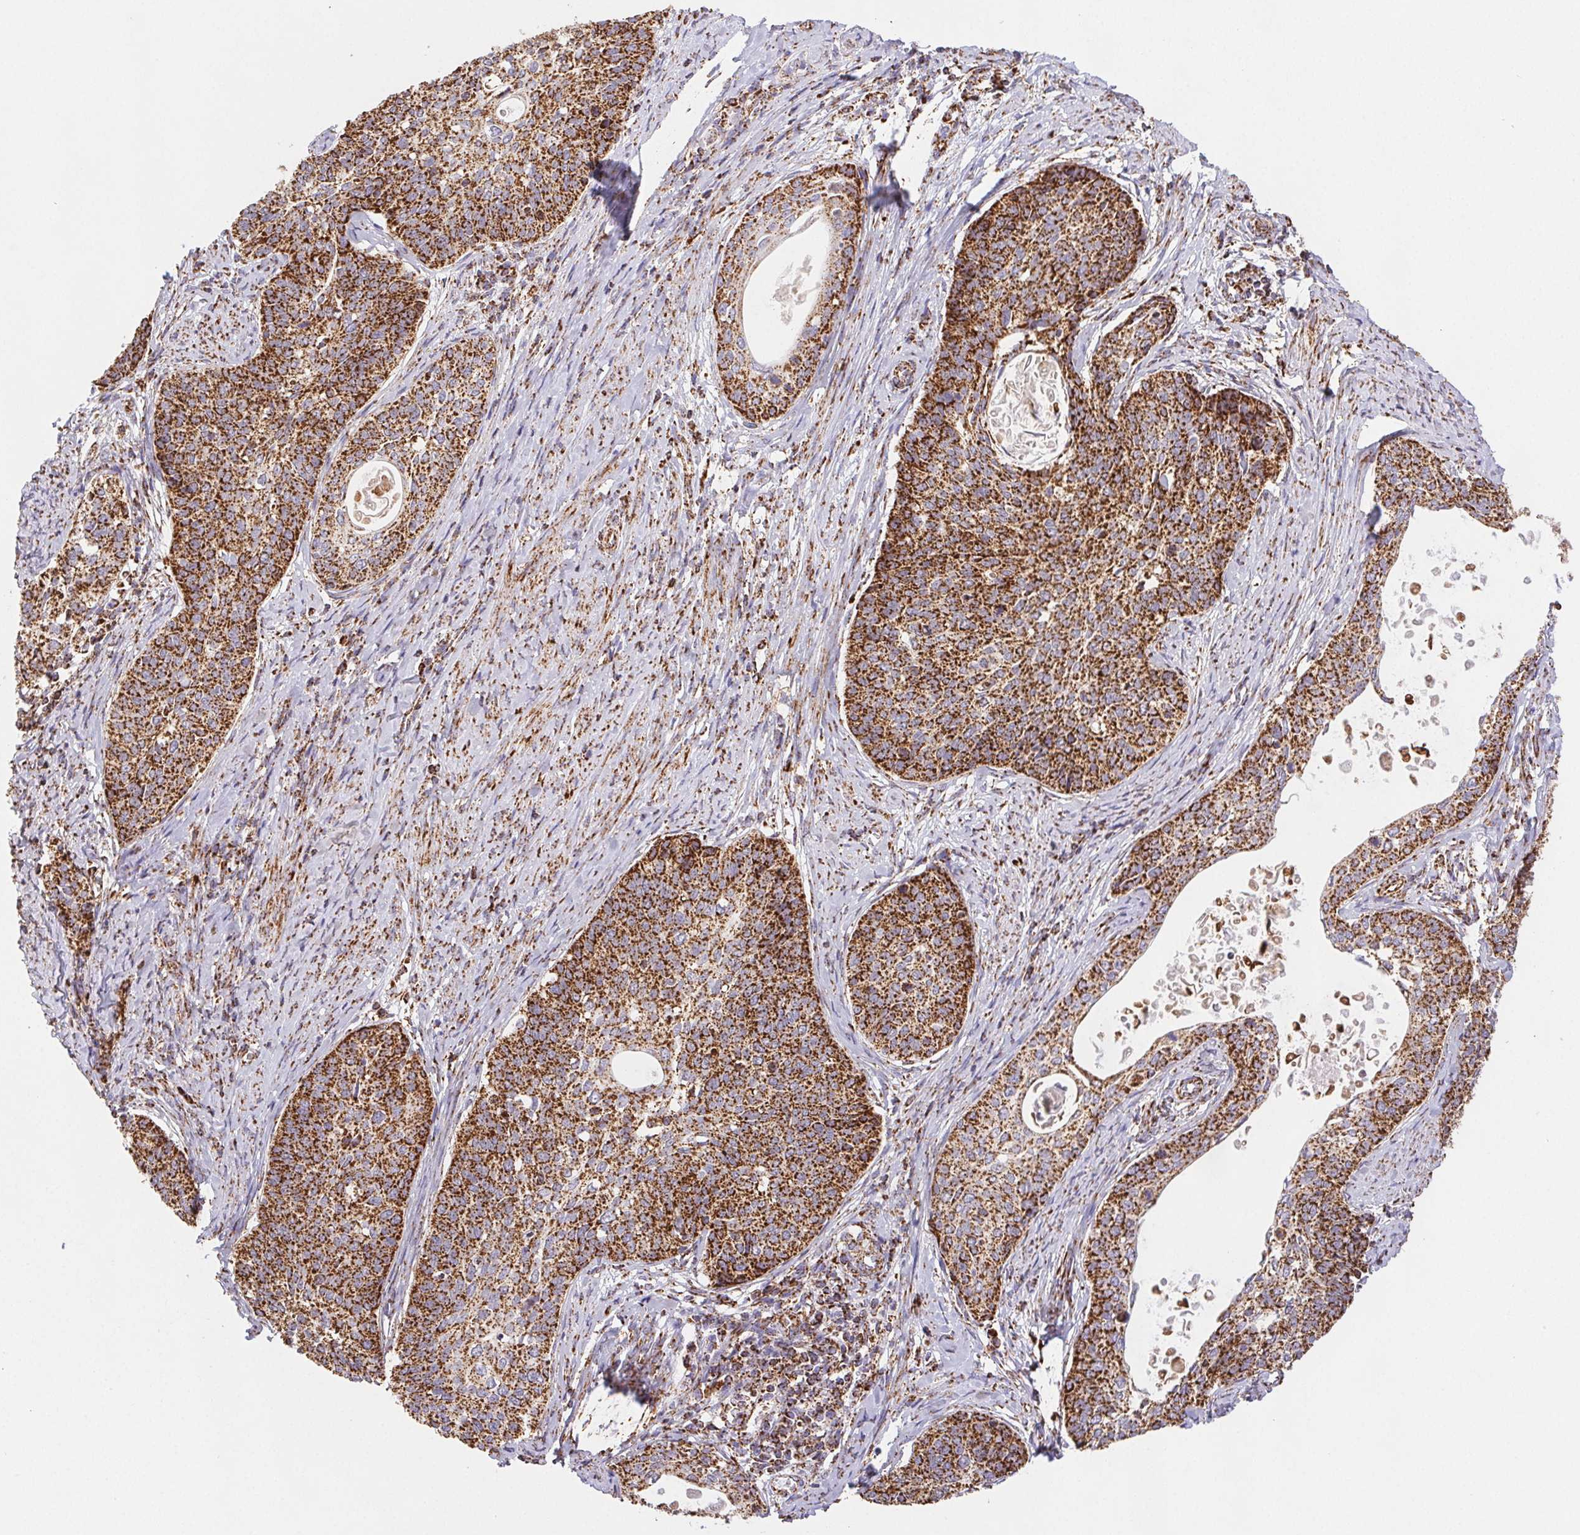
{"staining": {"intensity": "strong", "quantity": ">75%", "location": "cytoplasmic/membranous"}, "tissue": "cervical cancer", "cell_type": "Tumor cells", "image_type": "cancer", "snomed": [{"axis": "morphology", "description": "Squamous cell carcinoma, NOS"}, {"axis": "topography", "description": "Cervix"}], "caption": "This micrograph exhibits IHC staining of human cervical cancer, with high strong cytoplasmic/membranous expression in about >75% of tumor cells.", "gene": "NIPSNAP2", "patient": {"sex": "female", "age": 69}}